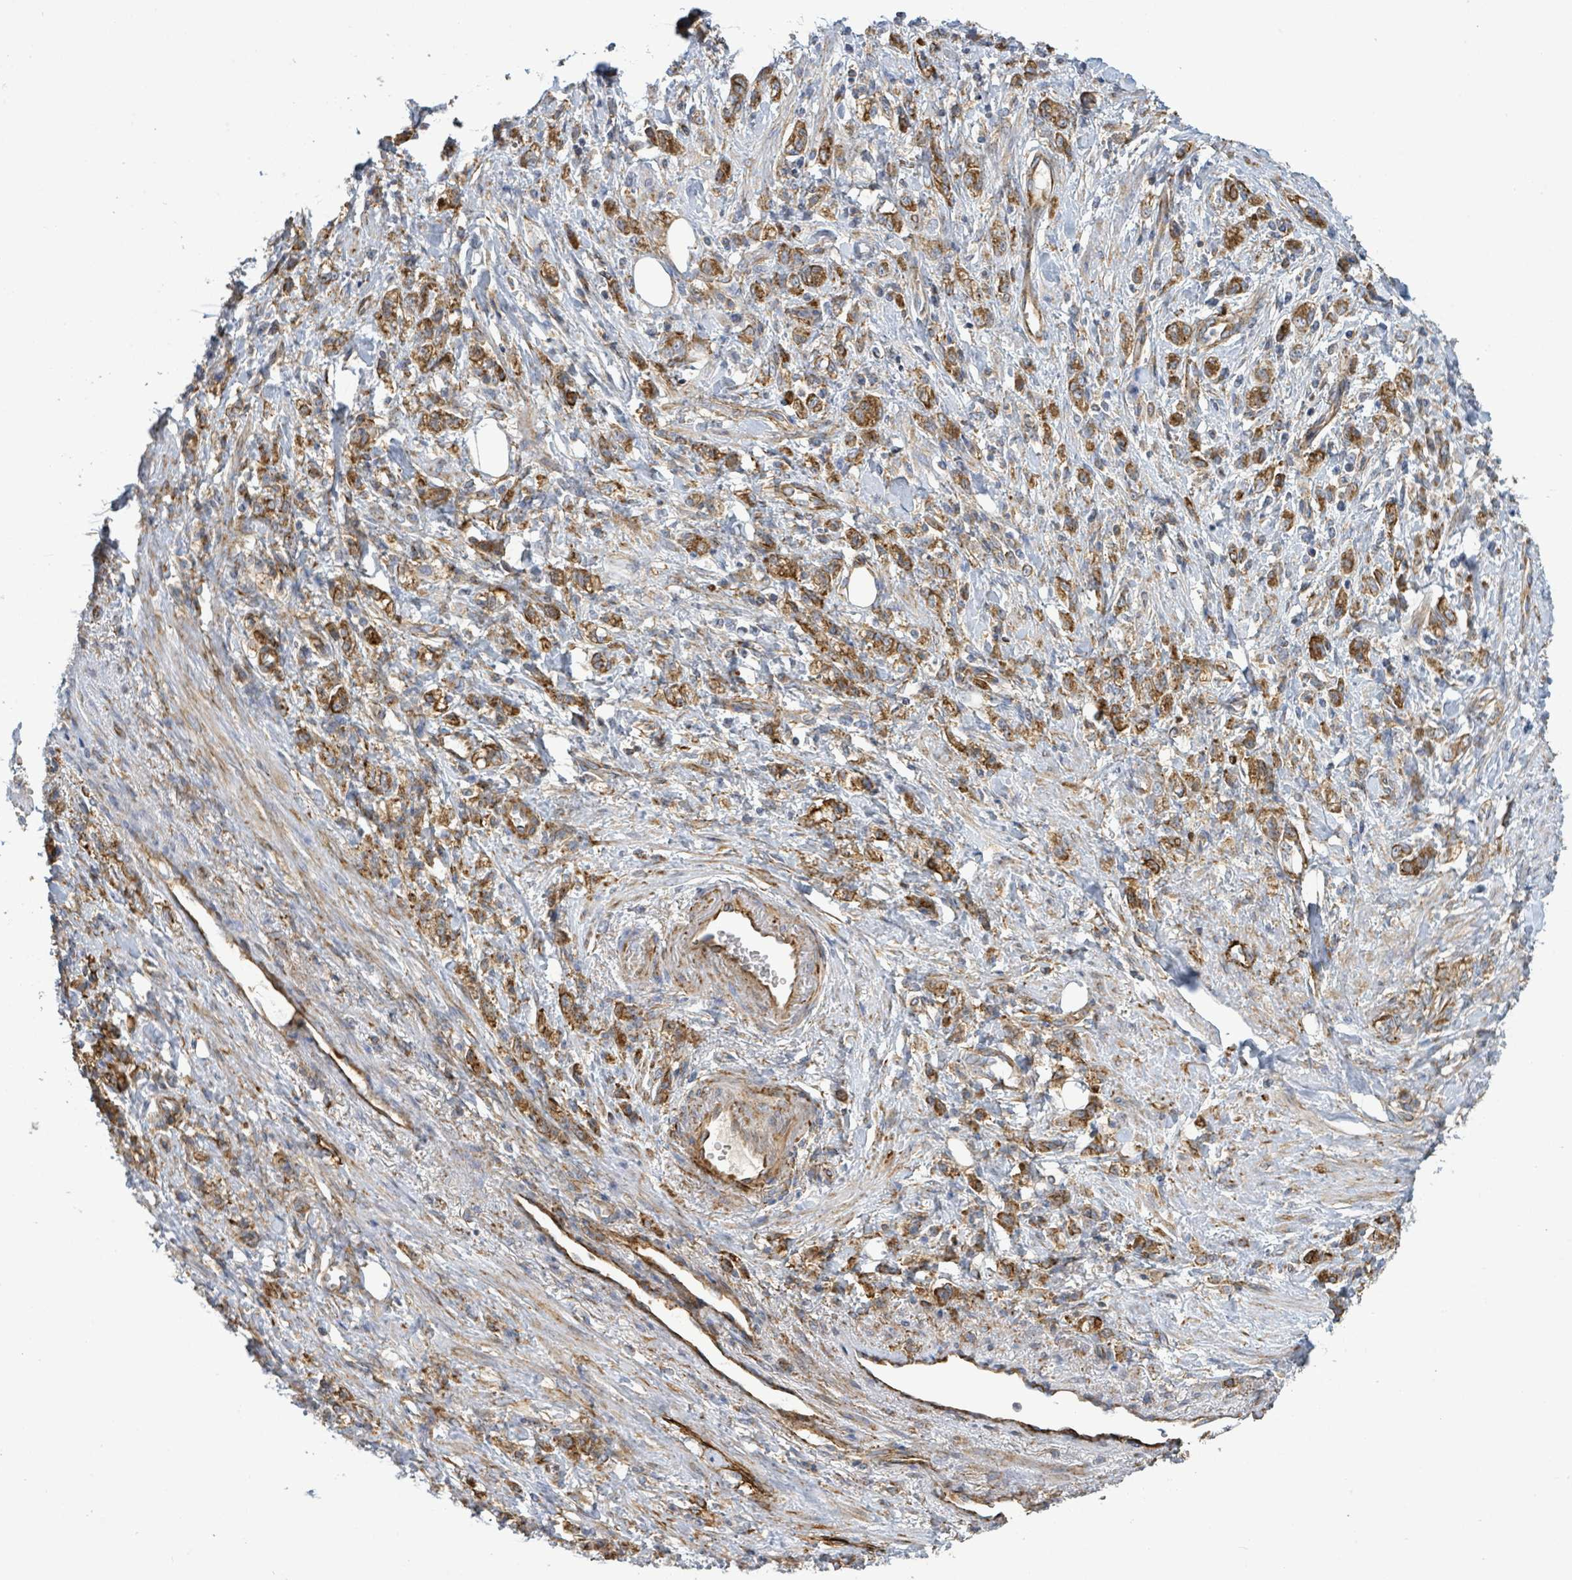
{"staining": {"intensity": "moderate", "quantity": ">75%", "location": "cytoplasmic/membranous"}, "tissue": "stomach cancer", "cell_type": "Tumor cells", "image_type": "cancer", "snomed": [{"axis": "morphology", "description": "Adenocarcinoma, NOS"}, {"axis": "topography", "description": "Stomach"}], "caption": "Tumor cells exhibit medium levels of moderate cytoplasmic/membranous positivity in about >75% of cells in human stomach cancer (adenocarcinoma).", "gene": "EGFL7", "patient": {"sex": "male", "age": 77}}